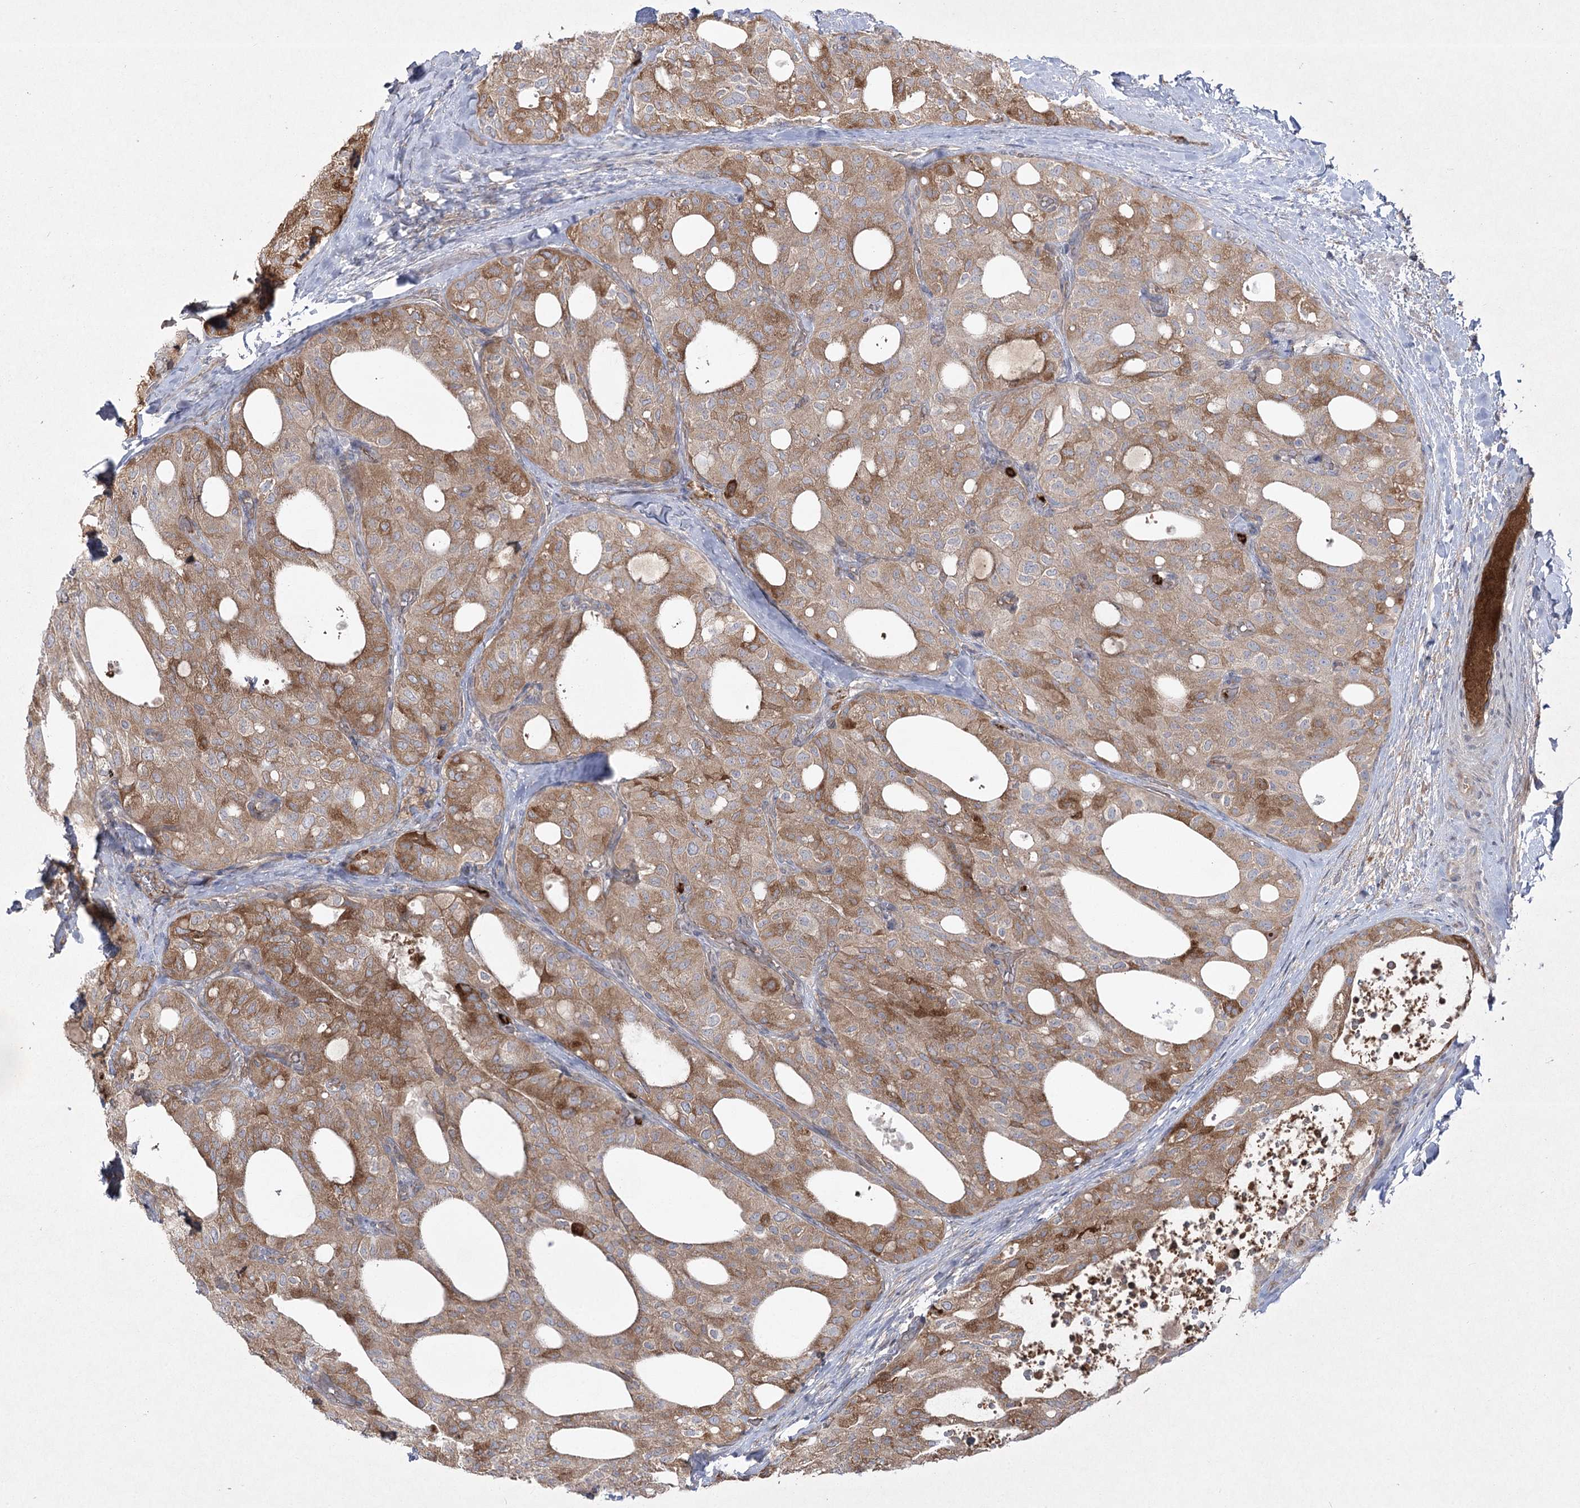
{"staining": {"intensity": "moderate", "quantity": ">75%", "location": "cytoplasmic/membranous"}, "tissue": "thyroid cancer", "cell_type": "Tumor cells", "image_type": "cancer", "snomed": [{"axis": "morphology", "description": "Follicular adenoma carcinoma, NOS"}, {"axis": "topography", "description": "Thyroid gland"}], "caption": "A medium amount of moderate cytoplasmic/membranous staining is seen in approximately >75% of tumor cells in thyroid cancer (follicular adenoma carcinoma) tissue. The protein is shown in brown color, while the nuclei are stained blue.", "gene": "PLEKHA5", "patient": {"sex": "male", "age": 75}}